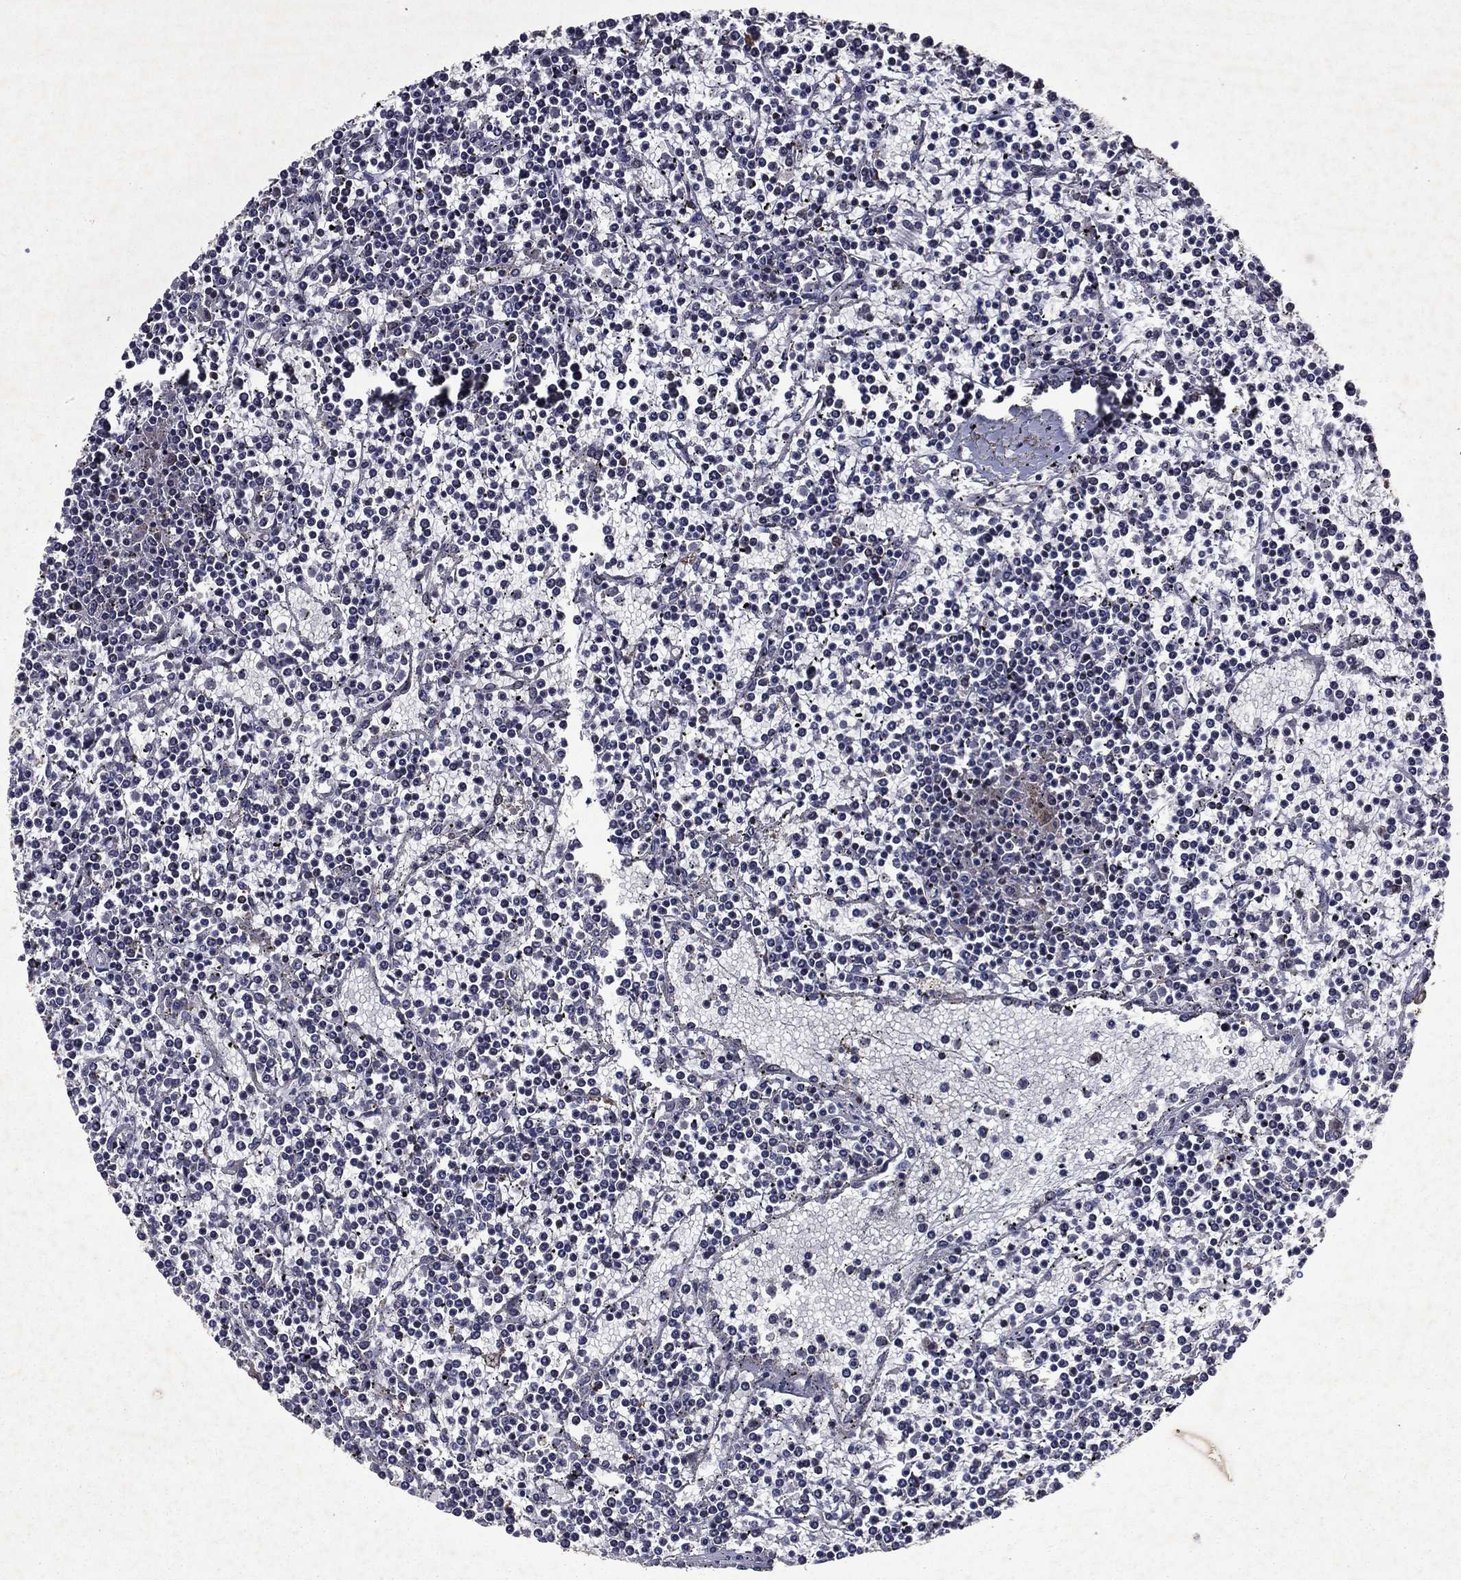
{"staining": {"intensity": "negative", "quantity": "none", "location": "none"}, "tissue": "lymphoma", "cell_type": "Tumor cells", "image_type": "cancer", "snomed": [{"axis": "morphology", "description": "Malignant lymphoma, non-Hodgkin's type, Low grade"}, {"axis": "topography", "description": "Spleen"}], "caption": "This is an IHC histopathology image of human malignant lymphoma, non-Hodgkin's type (low-grade). There is no staining in tumor cells.", "gene": "EIF2B4", "patient": {"sex": "female", "age": 19}}